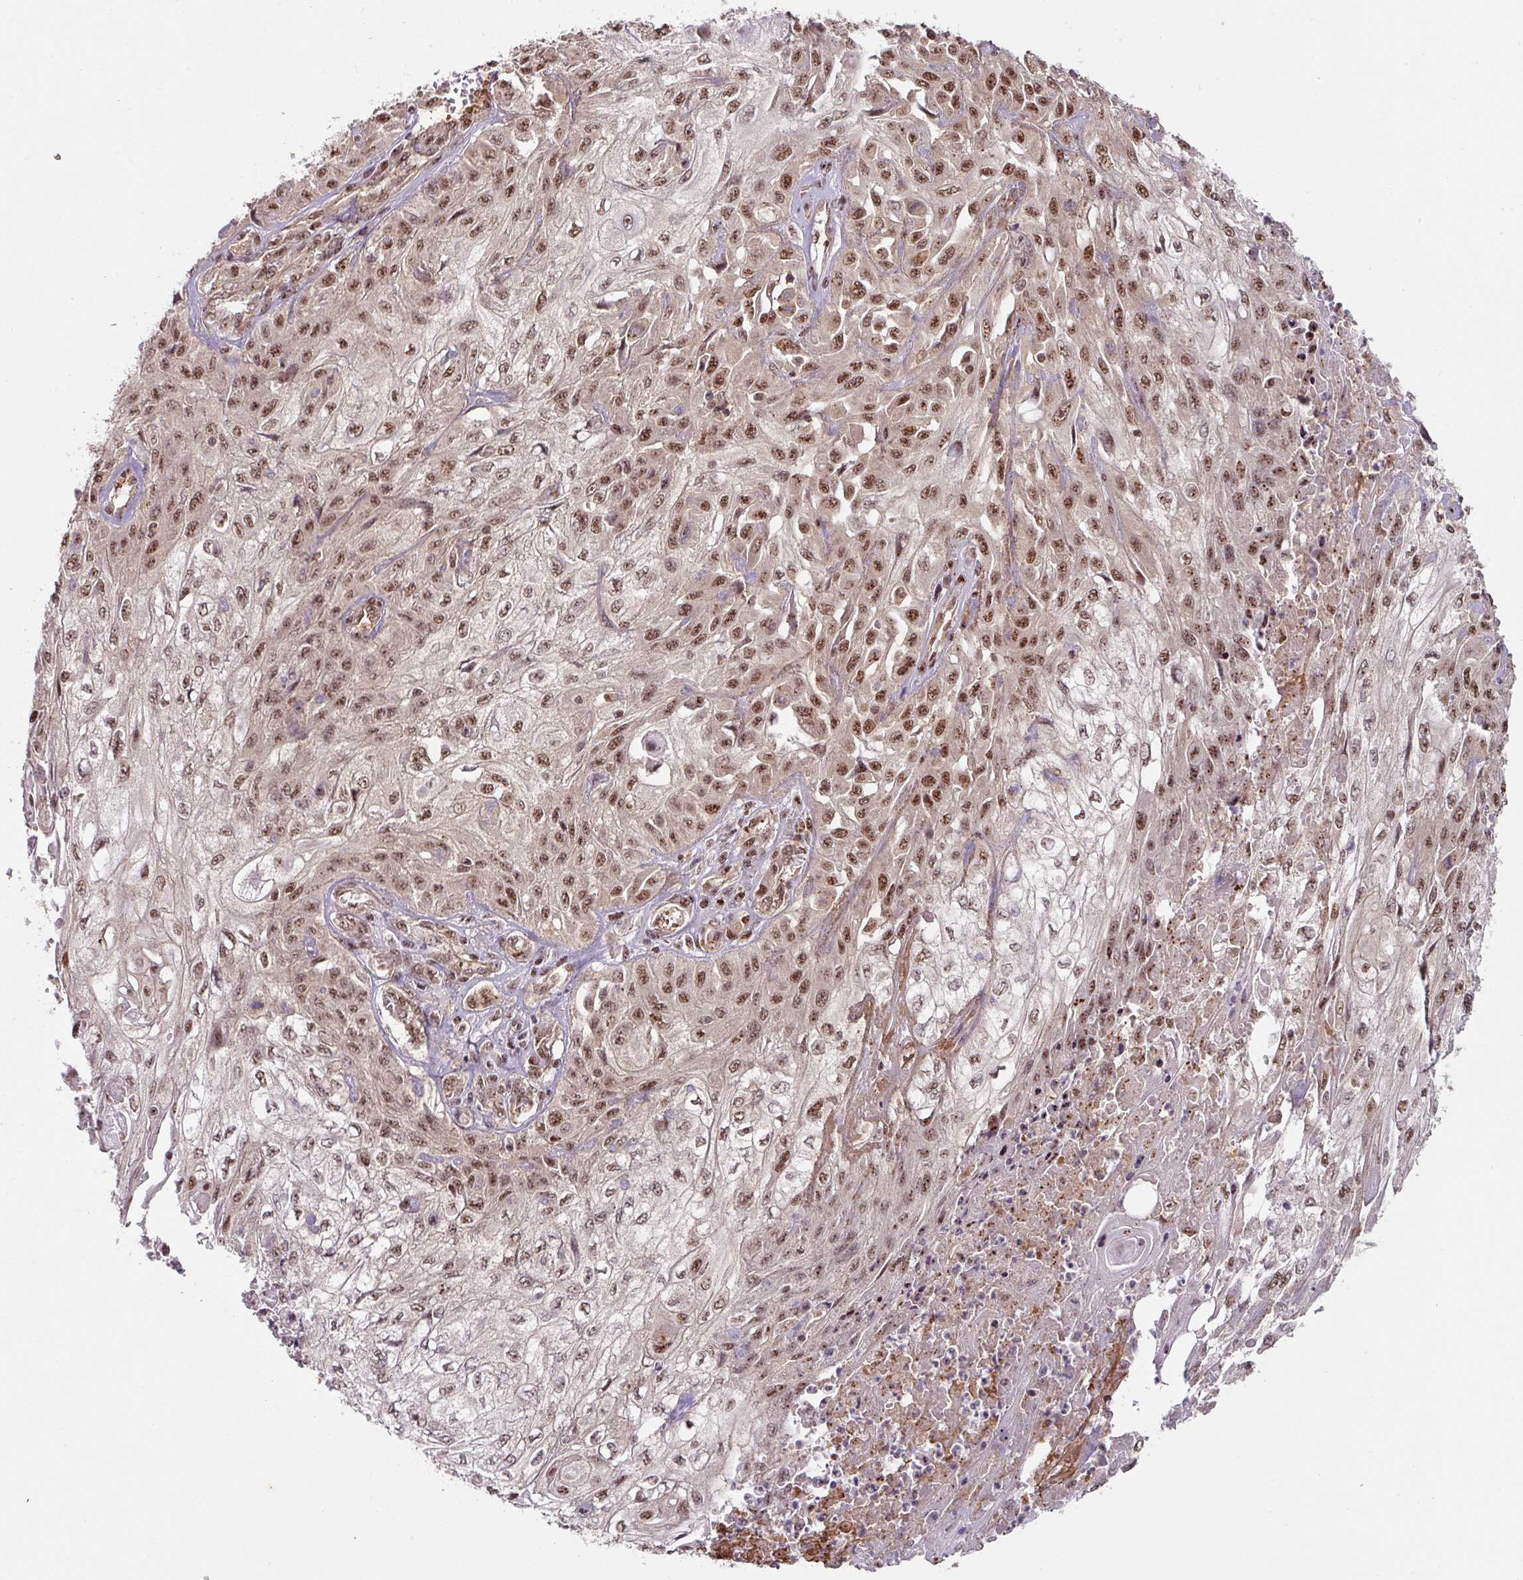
{"staining": {"intensity": "moderate", "quantity": ">75%", "location": "nuclear"}, "tissue": "skin cancer", "cell_type": "Tumor cells", "image_type": "cancer", "snomed": [{"axis": "morphology", "description": "Squamous cell carcinoma, NOS"}, {"axis": "morphology", "description": "Squamous cell carcinoma, metastatic, NOS"}, {"axis": "topography", "description": "Skin"}, {"axis": "topography", "description": "Lymph node"}], "caption": "Protein staining of skin squamous cell carcinoma tissue exhibits moderate nuclear staining in approximately >75% of tumor cells.", "gene": "RANBP9", "patient": {"sex": "male", "age": 75}}